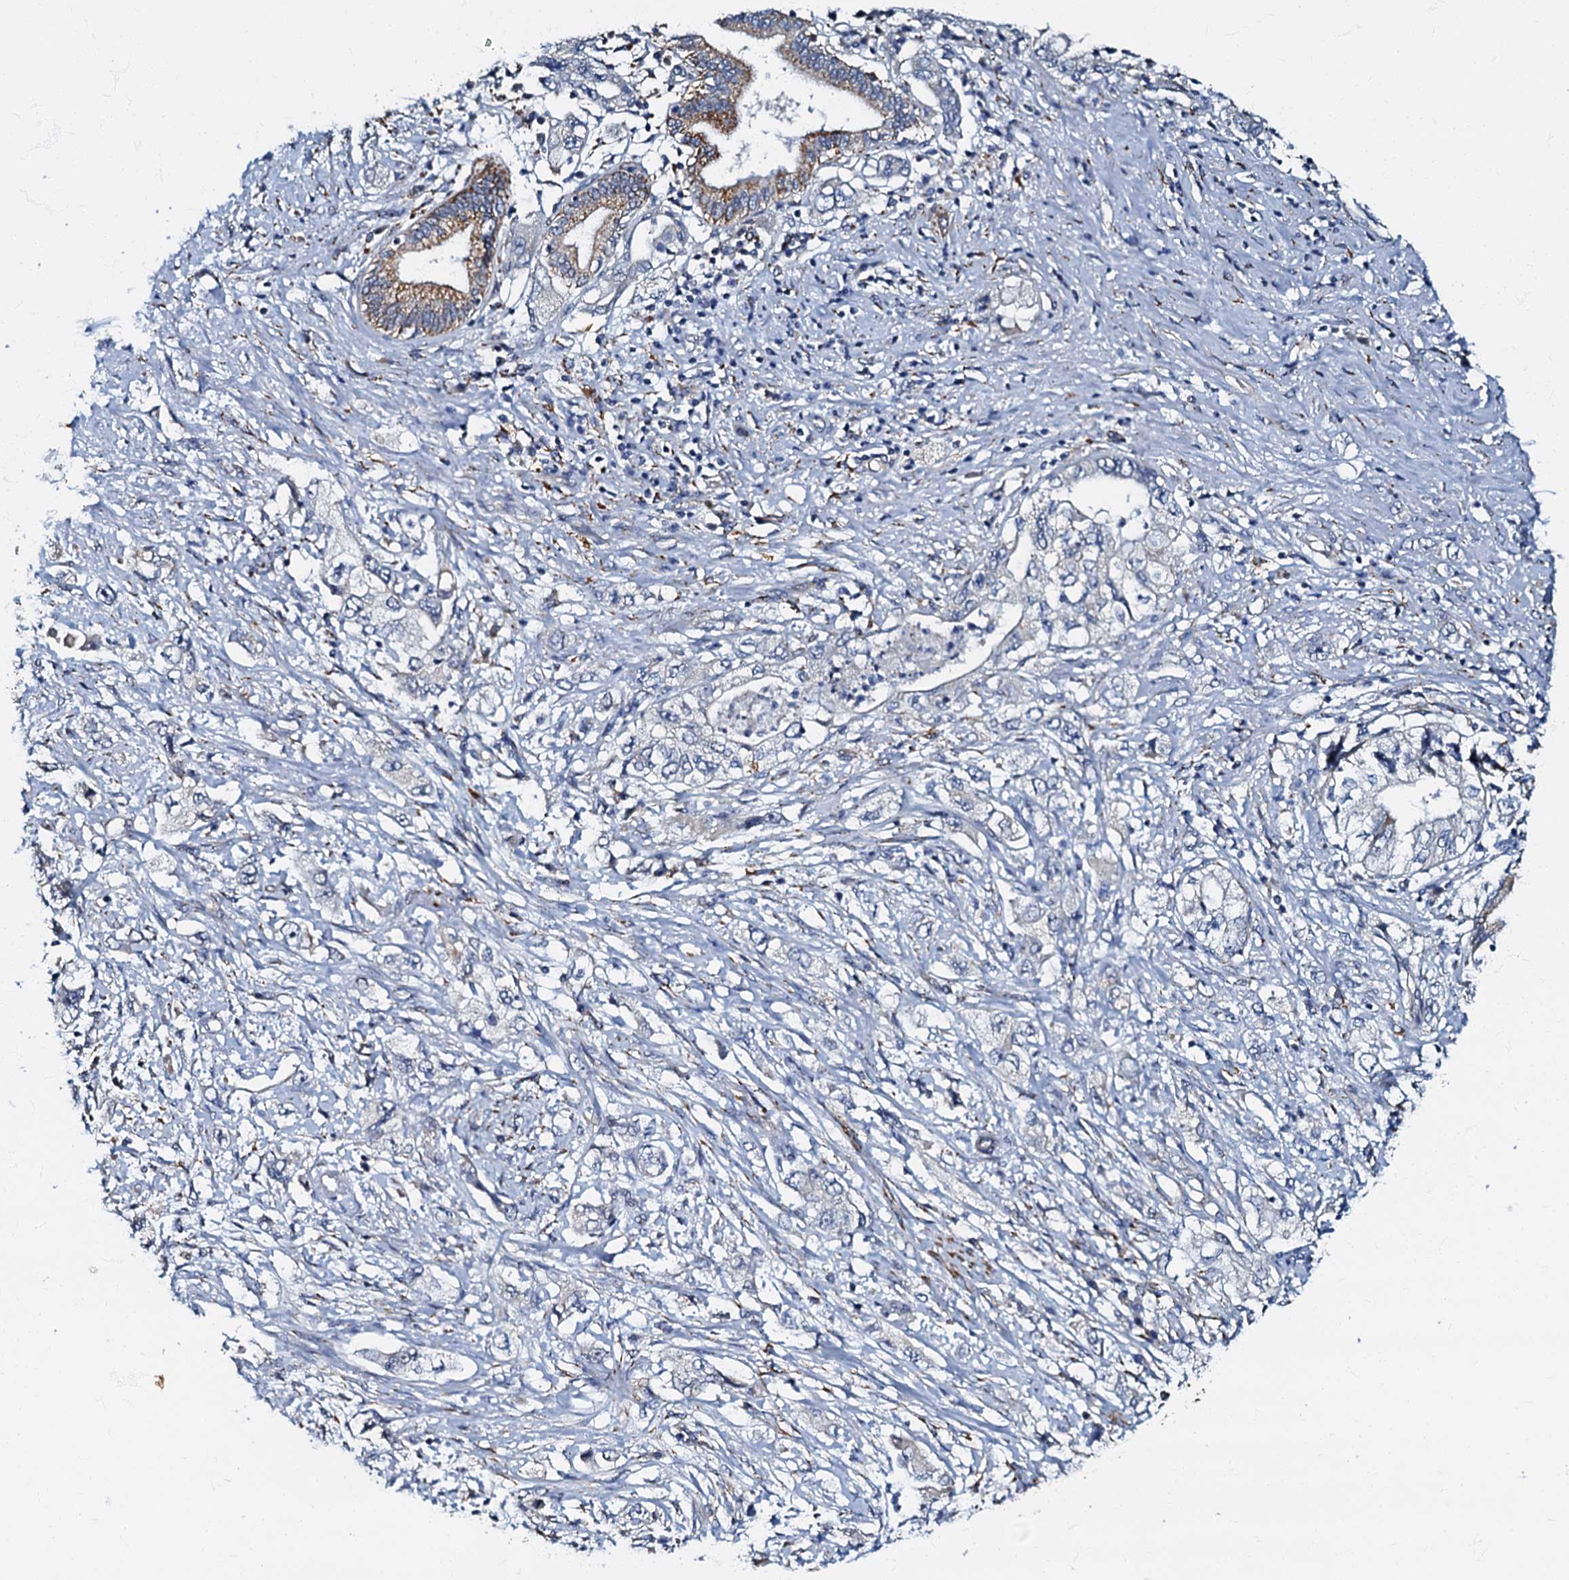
{"staining": {"intensity": "moderate", "quantity": ">75%", "location": "cytoplasmic/membranous"}, "tissue": "pancreatic cancer", "cell_type": "Tumor cells", "image_type": "cancer", "snomed": [{"axis": "morphology", "description": "Adenocarcinoma, NOS"}, {"axis": "topography", "description": "Pancreas"}], "caption": "Tumor cells show moderate cytoplasmic/membranous staining in approximately >75% of cells in pancreatic cancer (adenocarcinoma).", "gene": "OLAH", "patient": {"sex": "female", "age": 73}}